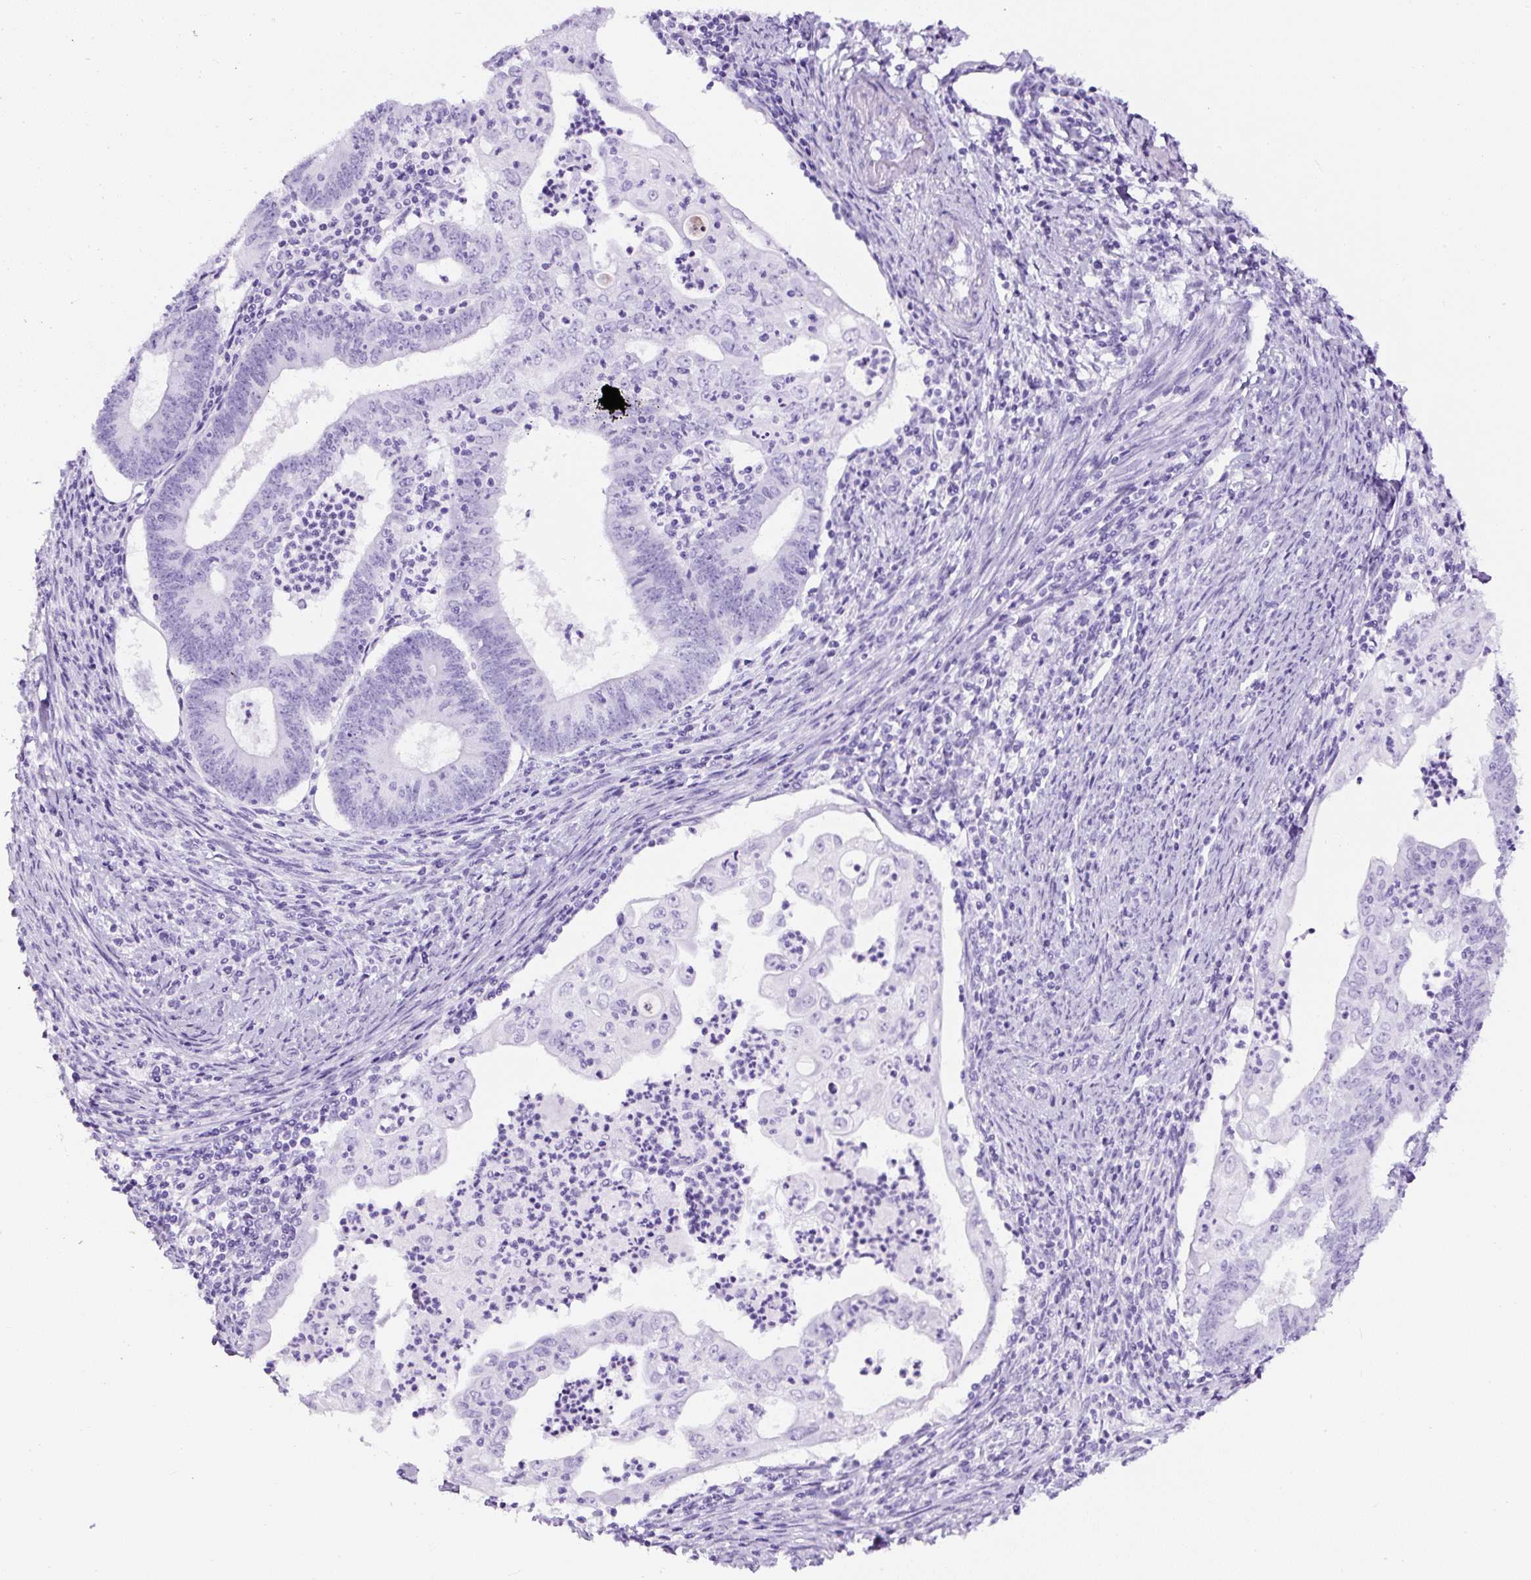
{"staining": {"intensity": "negative", "quantity": "none", "location": "none"}, "tissue": "endometrial cancer", "cell_type": "Tumor cells", "image_type": "cancer", "snomed": [{"axis": "morphology", "description": "Adenocarcinoma, NOS"}, {"axis": "topography", "description": "Endometrium"}], "caption": "This histopathology image is of endometrial cancer stained with immunohistochemistry (IHC) to label a protein in brown with the nuclei are counter-stained blue. There is no expression in tumor cells. (DAB (3,3'-diaminobenzidine) IHC, high magnification).", "gene": "TMEM200B", "patient": {"sex": "female", "age": 60}}